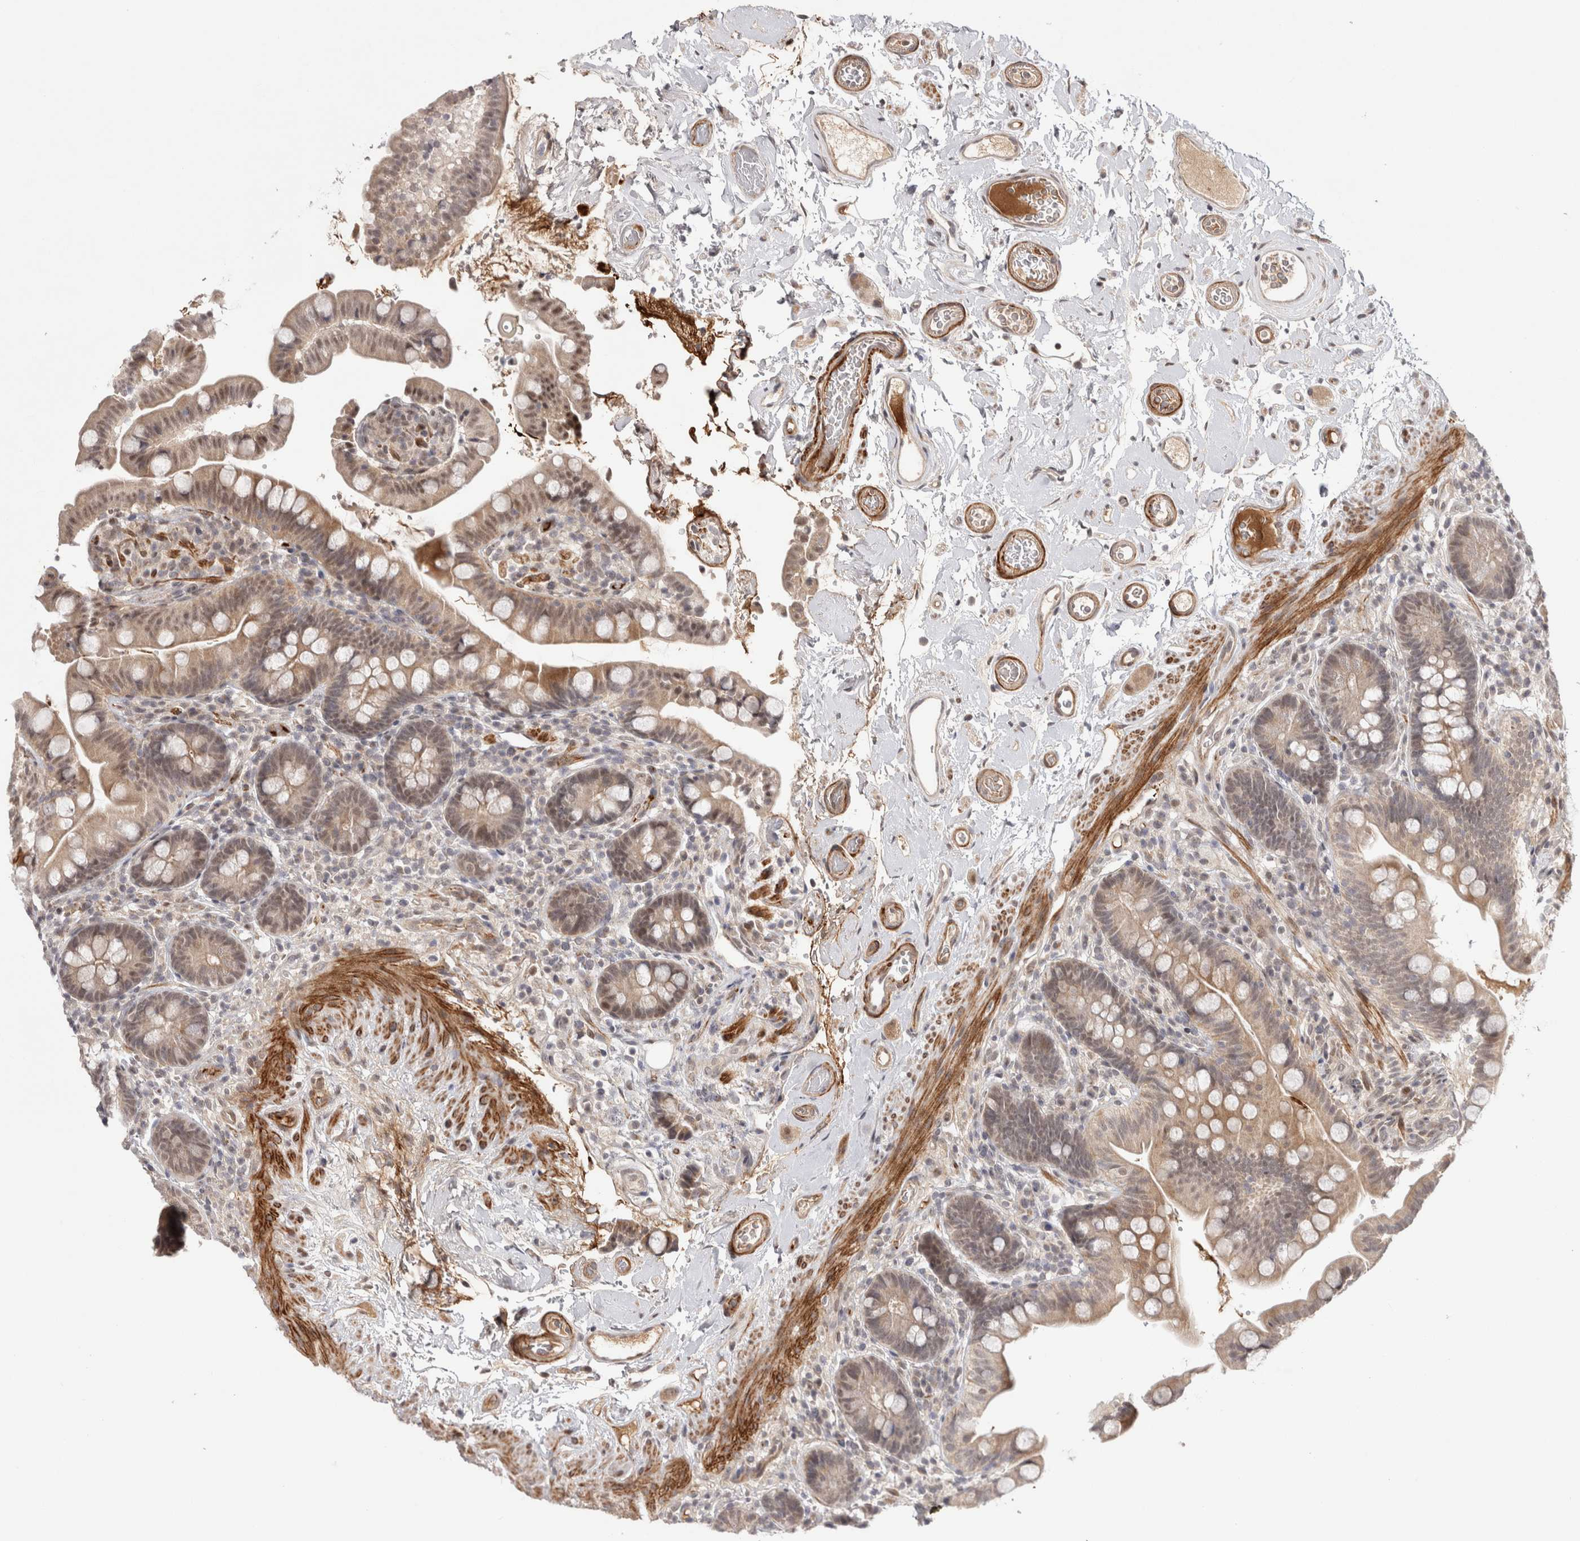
{"staining": {"intensity": "moderate", "quantity": ">75%", "location": "cytoplasmic/membranous"}, "tissue": "colon", "cell_type": "Endothelial cells", "image_type": "normal", "snomed": [{"axis": "morphology", "description": "Normal tissue, NOS"}, {"axis": "topography", "description": "Smooth muscle"}, {"axis": "topography", "description": "Colon"}], "caption": "IHC image of normal colon: colon stained using immunohistochemistry reveals medium levels of moderate protein expression localized specifically in the cytoplasmic/membranous of endothelial cells, appearing as a cytoplasmic/membranous brown color.", "gene": "ZNF318", "patient": {"sex": "male", "age": 73}}